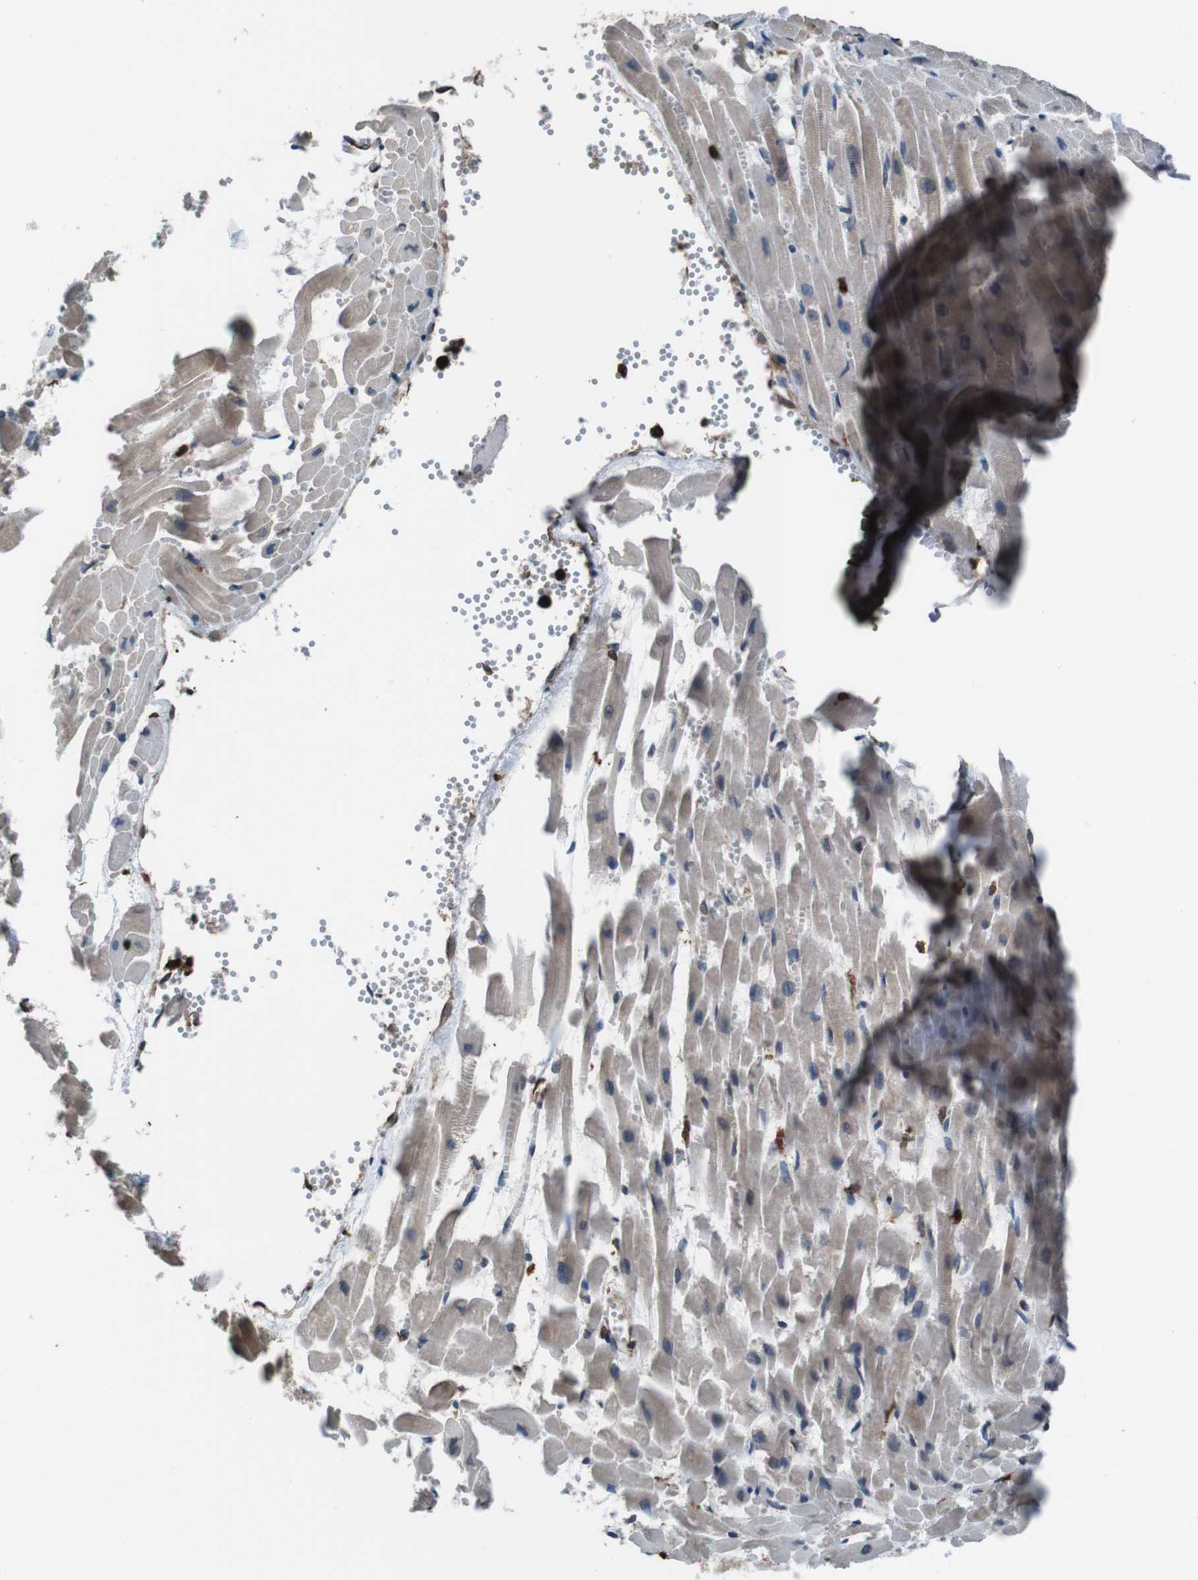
{"staining": {"intensity": "weak", "quantity": "25%-75%", "location": "cytoplasmic/membranous"}, "tissue": "heart muscle", "cell_type": "Cardiomyocytes", "image_type": "normal", "snomed": [{"axis": "morphology", "description": "Normal tissue, NOS"}, {"axis": "topography", "description": "Heart"}], "caption": "A high-resolution micrograph shows immunohistochemistry (IHC) staining of unremarkable heart muscle, which shows weak cytoplasmic/membranous expression in about 25%-75% of cardiomyocytes.", "gene": "APMAP", "patient": {"sex": "female", "age": 19}}